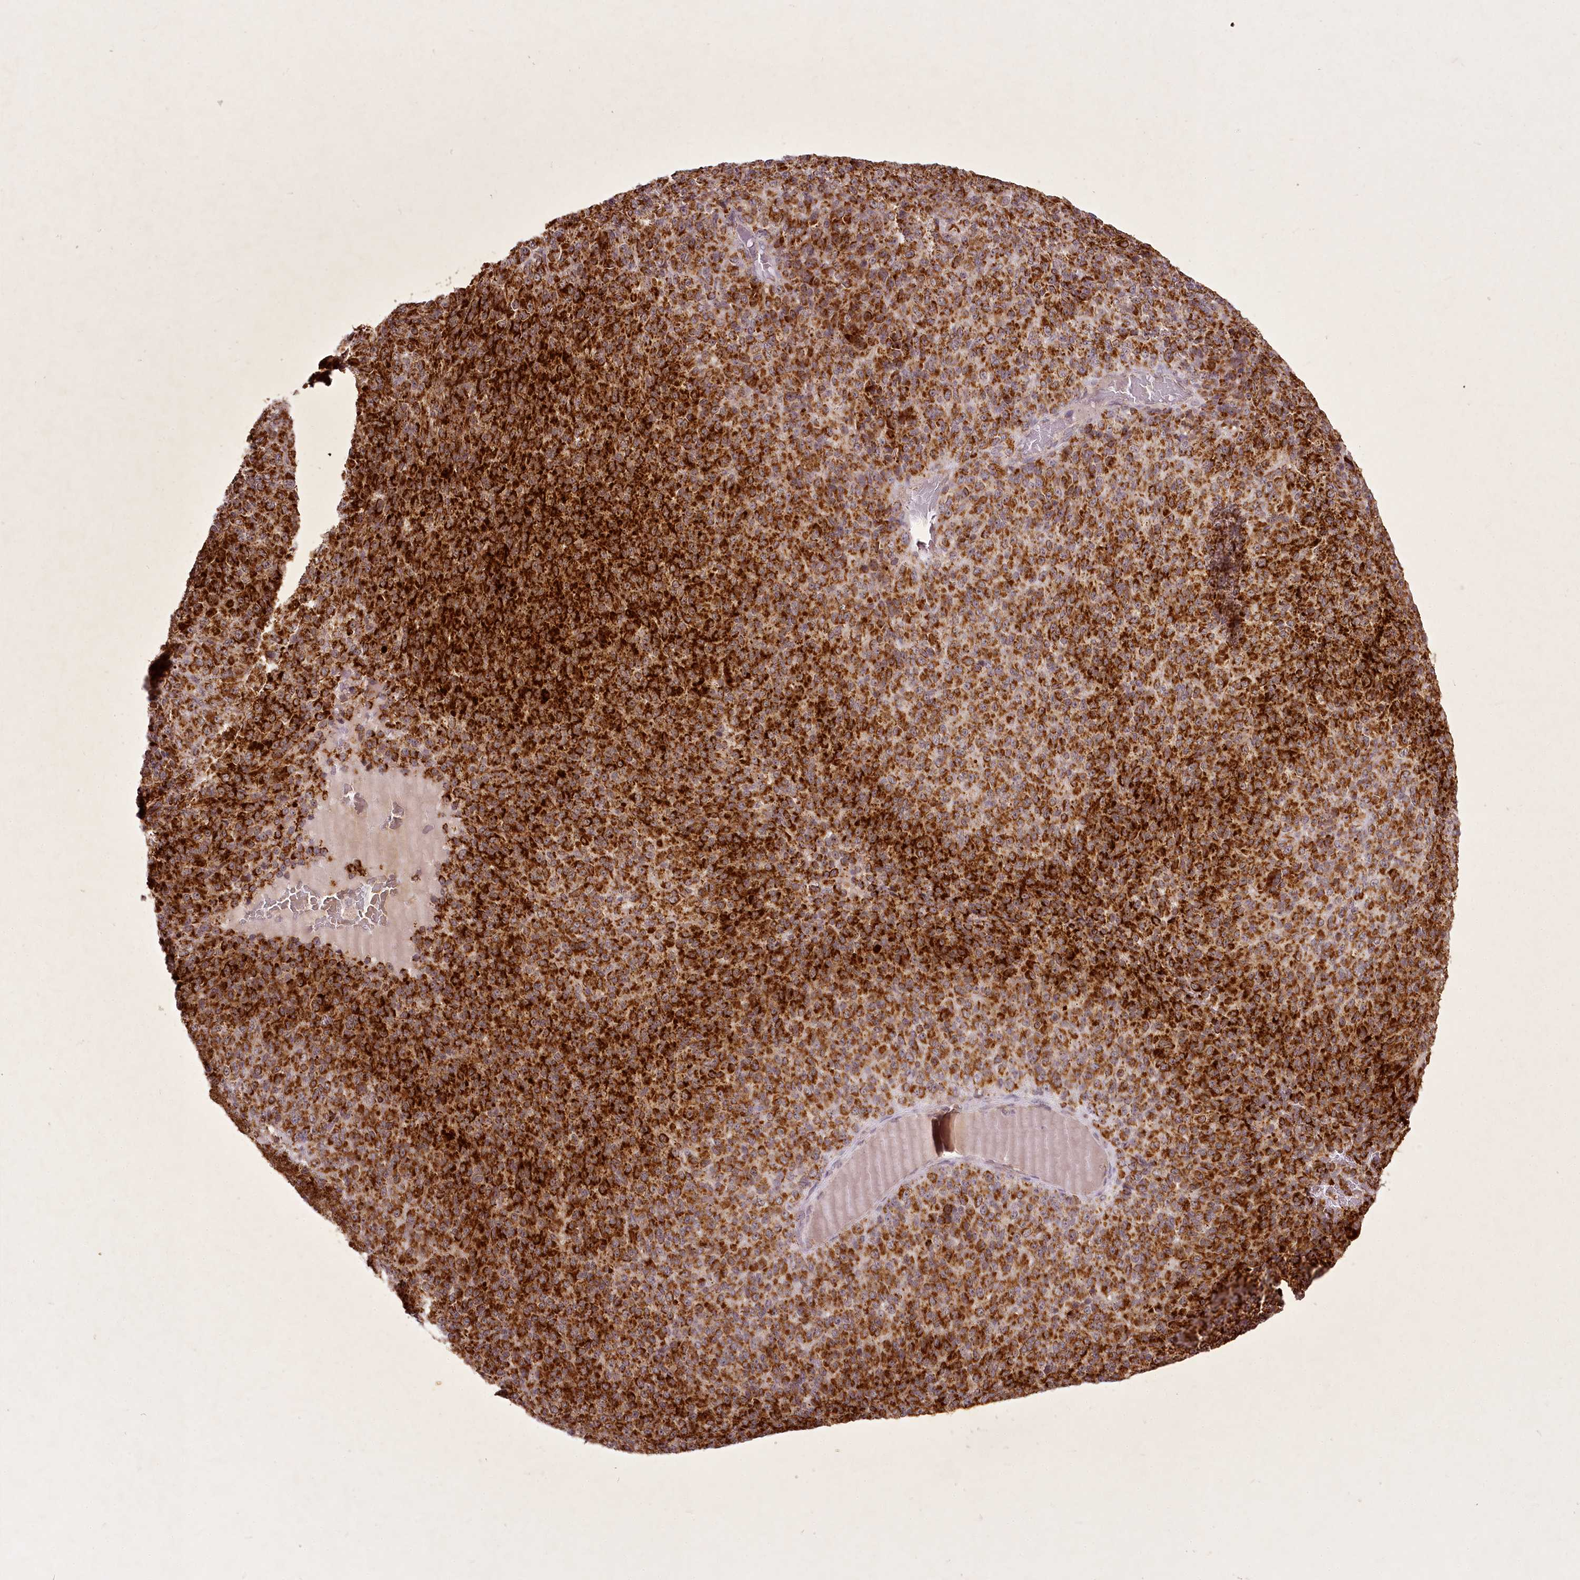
{"staining": {"intensity": "strong", "quantity": ">75%", "location": "cytoplasmic/membranous"}, "tissue": "melanoma", "cell_type": "Tumor cells", "image_type": "cancer", "snomed": [{"axis": "morphology", "description": "Malignant melanoma, Metastatic site"}, {"axis": "topography", "description": "Brain"}], "caption": "Strong cytoplasmic/membranous staining for a protein is identified in about >75% of tumor cells of melanoma using immunohistochemistry.", "gene": "CHCHD2", "patient": {"sex": "female", "age": 56}}